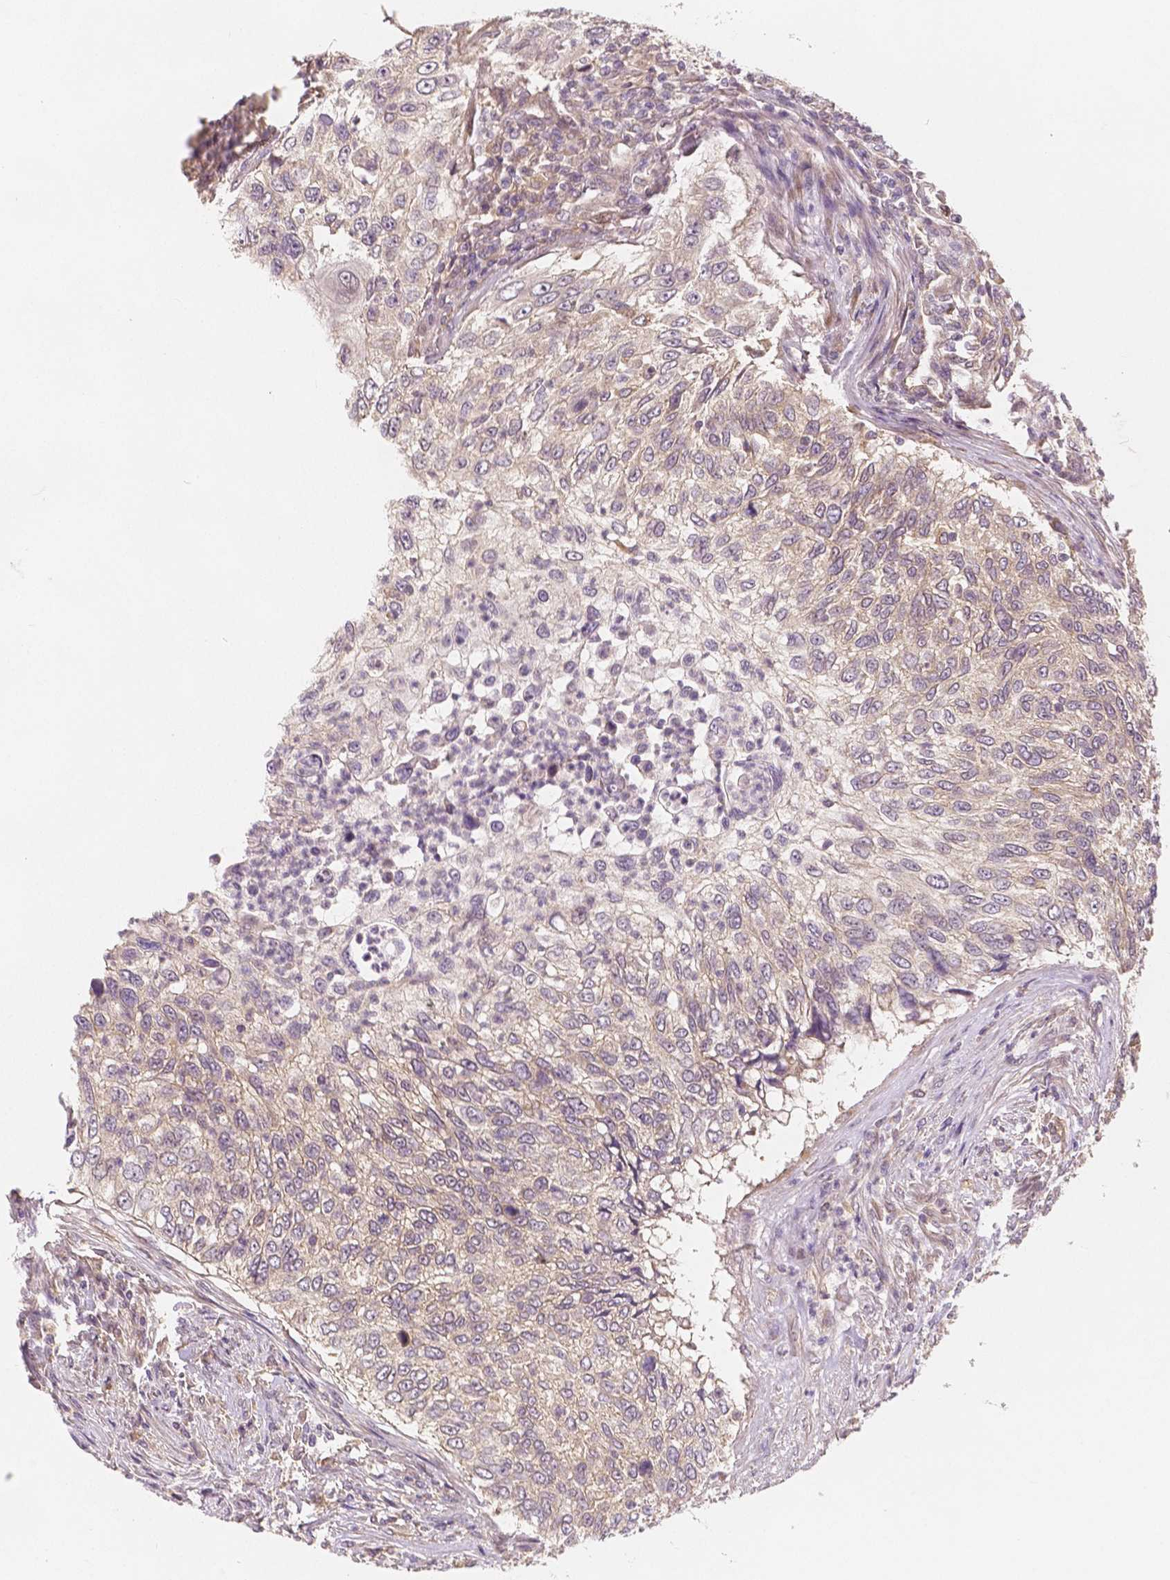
{"staining": {"intensity": "weak", "quantity": "<25%", "location": "cytoplasmic/membranous"}, "tissue": "urothelial cancer", "cell_type": "Tumor cells", "image_type": "cancer", "snomed": [{"axis": "morphology", "description": "Urothelial carcinoma, High grade"}, {"axis": "topography", "description": "Urinary bladder"}], "caption": "DAB immunohistochemical staining of high-grade urothelial carcinoma exhibits no significant staining in tumor cells.", "gene": "SNX12", "patient": {"sex": "female", "age": 60}}